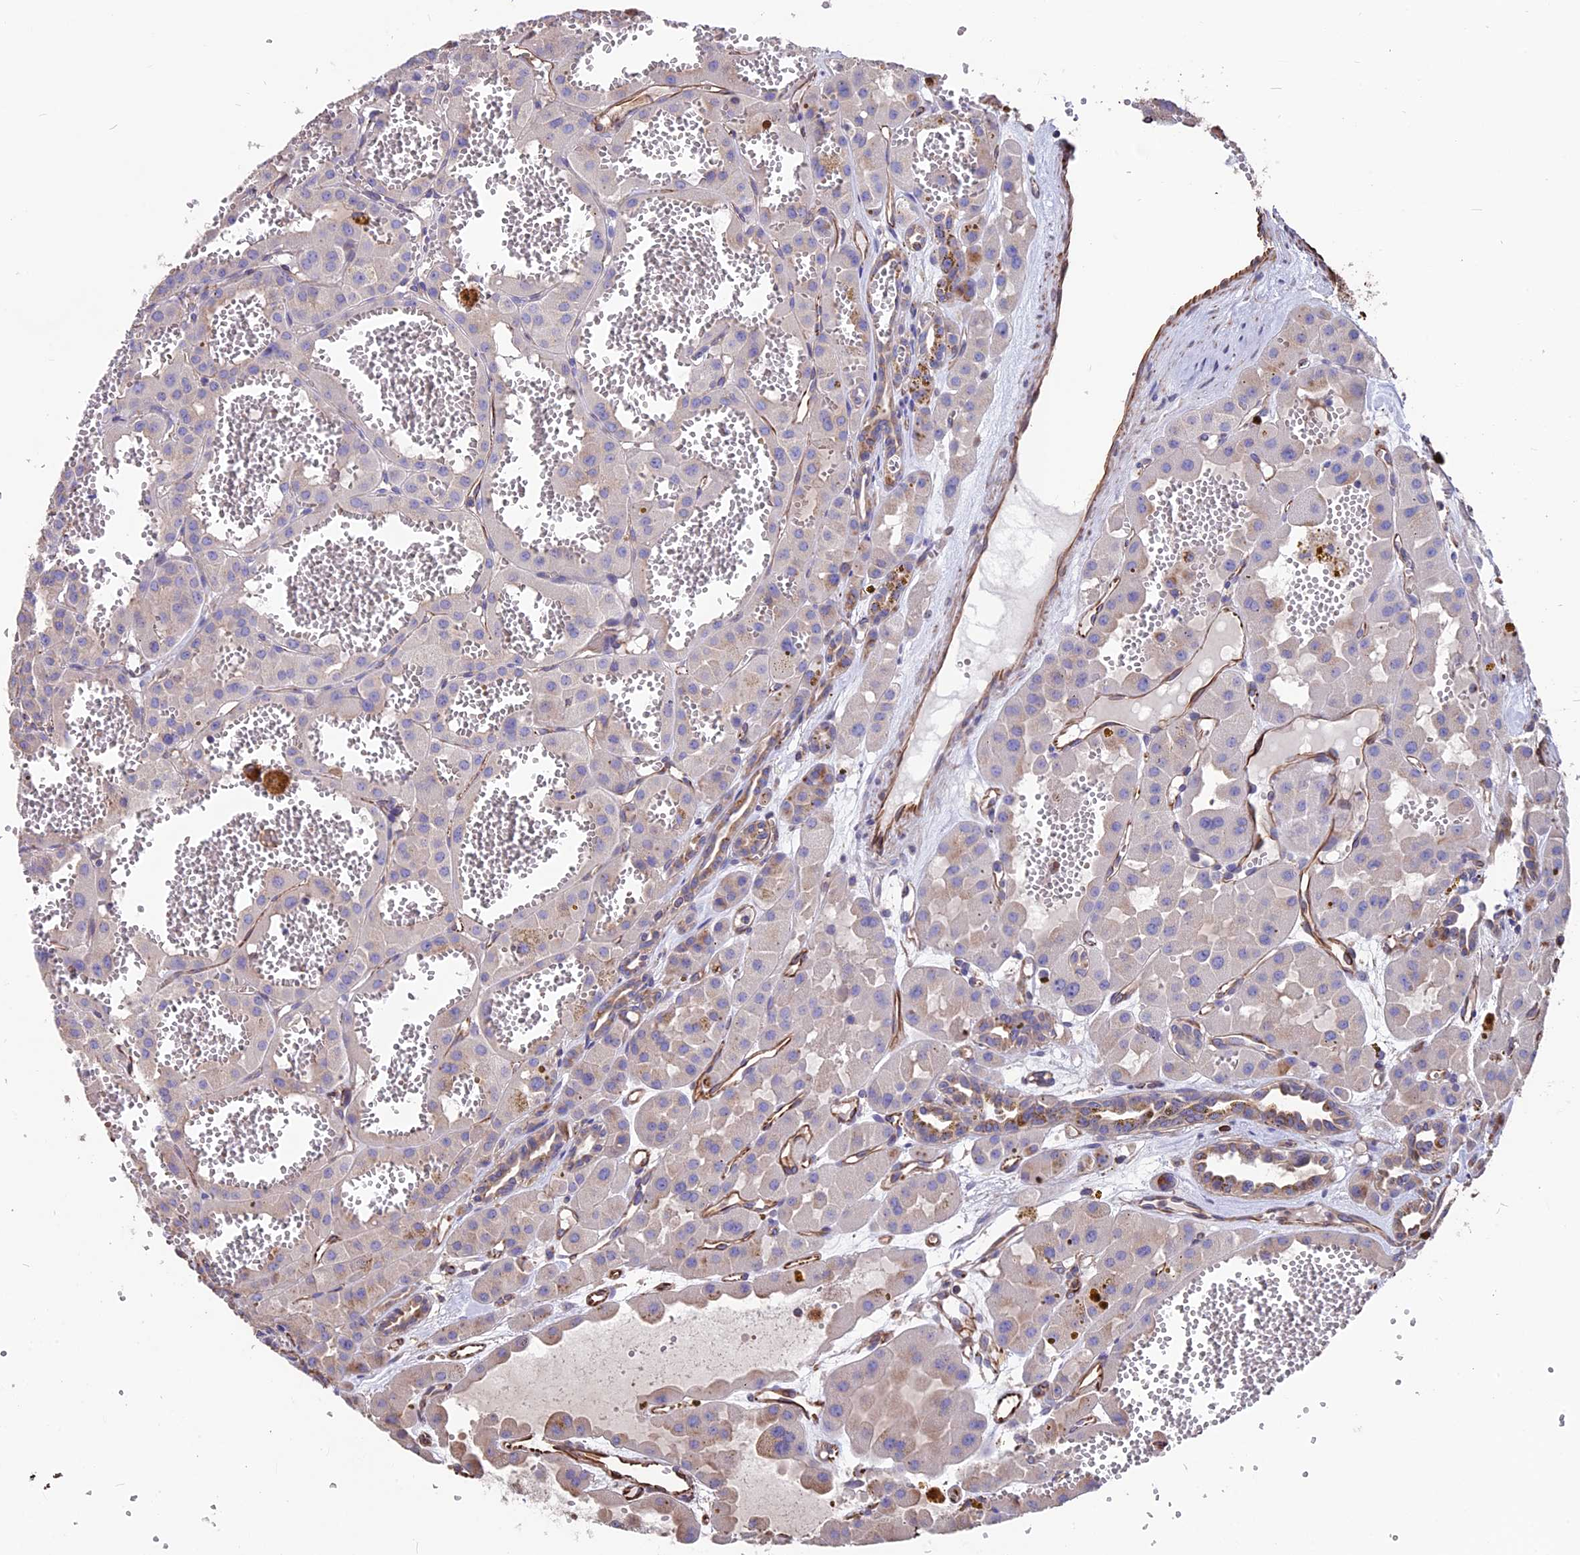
{"staining": {"intensity": "negative", "quantity": "none", "location": "none"}, "tissue": "renal cancer", "cell_type": "Tumor cells", "image_type": "cancer", "snomed": [{"axis": "morphology", "description": "Carcinoma, NOS"}, {"axis": "topography", "description": "Kidney"}], "caption": "IHC photomicrograph of renal cancer (carcinoma) stained for a protein (brown), which shows no staining in tumor cells. (DAB immunohistochemistry (IHC) visualized using brightfield microscopy, high magnification).", "gene": "SEH1L", "patient": {"sex": "female", "age": 75}}